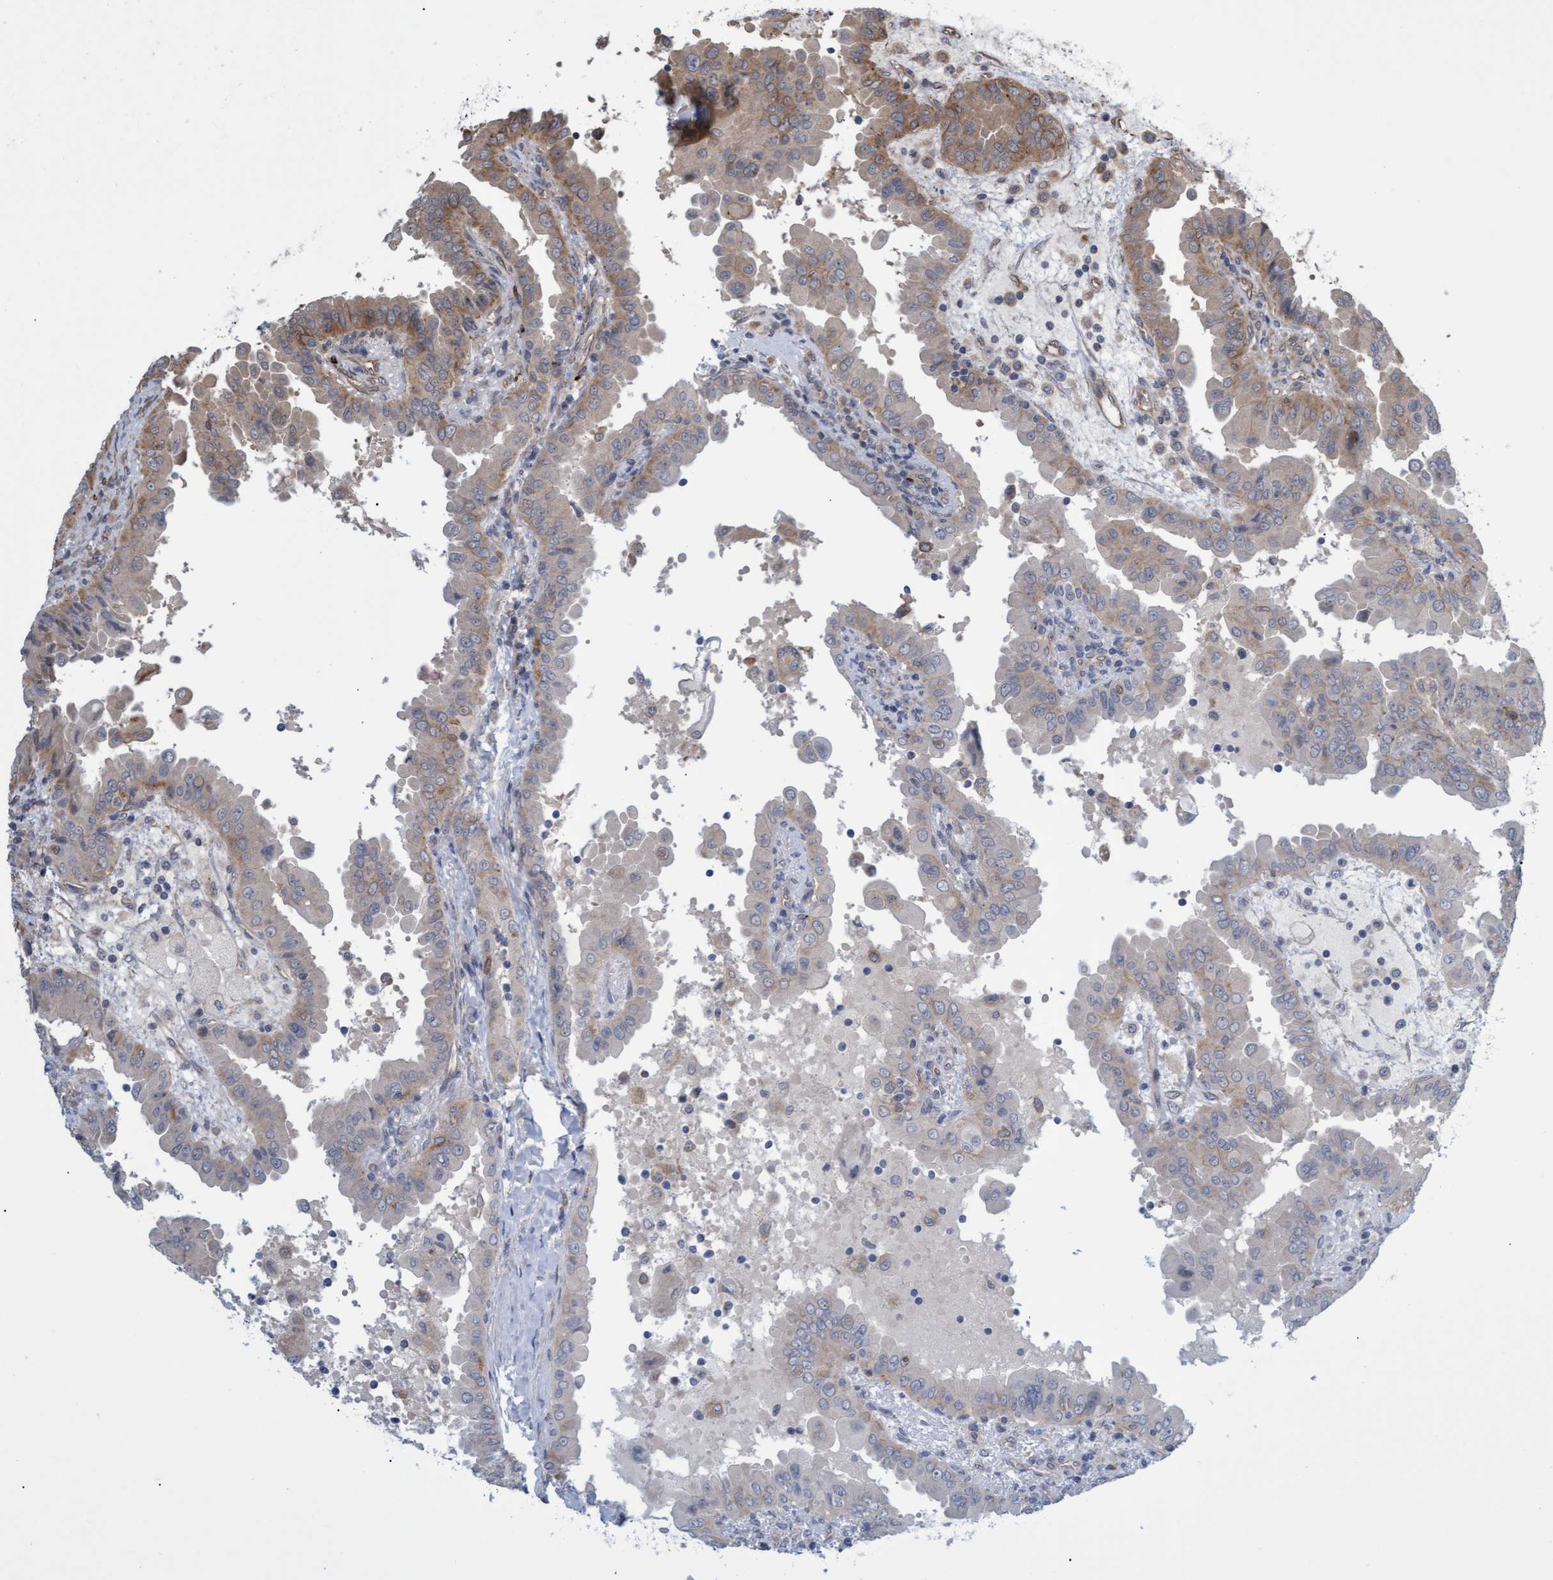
{"staining": {"intensity": "moderate", "quantity": "<25%", "location": "cytoplasmic/membranous"}, "tissue": "thyroid cancer", "cell_type": "Tumor cells", "image_type": "cancer", "snomed": [{"axis": "morphology", "description": "Papillary adenocarcinoma, NOS"}, {"axis": "topography", "description": "Thyroid gland"}], "caption": "Brown immunohistochemical staining in human thyroid cancer (papillary adenocarcinoma) reveals moderate cytoplasmic/membranous staining in approximately <25% of tumor cells.", "gene": "TNFRSF10B", "patient": {"sex": "male", "age": 33}}